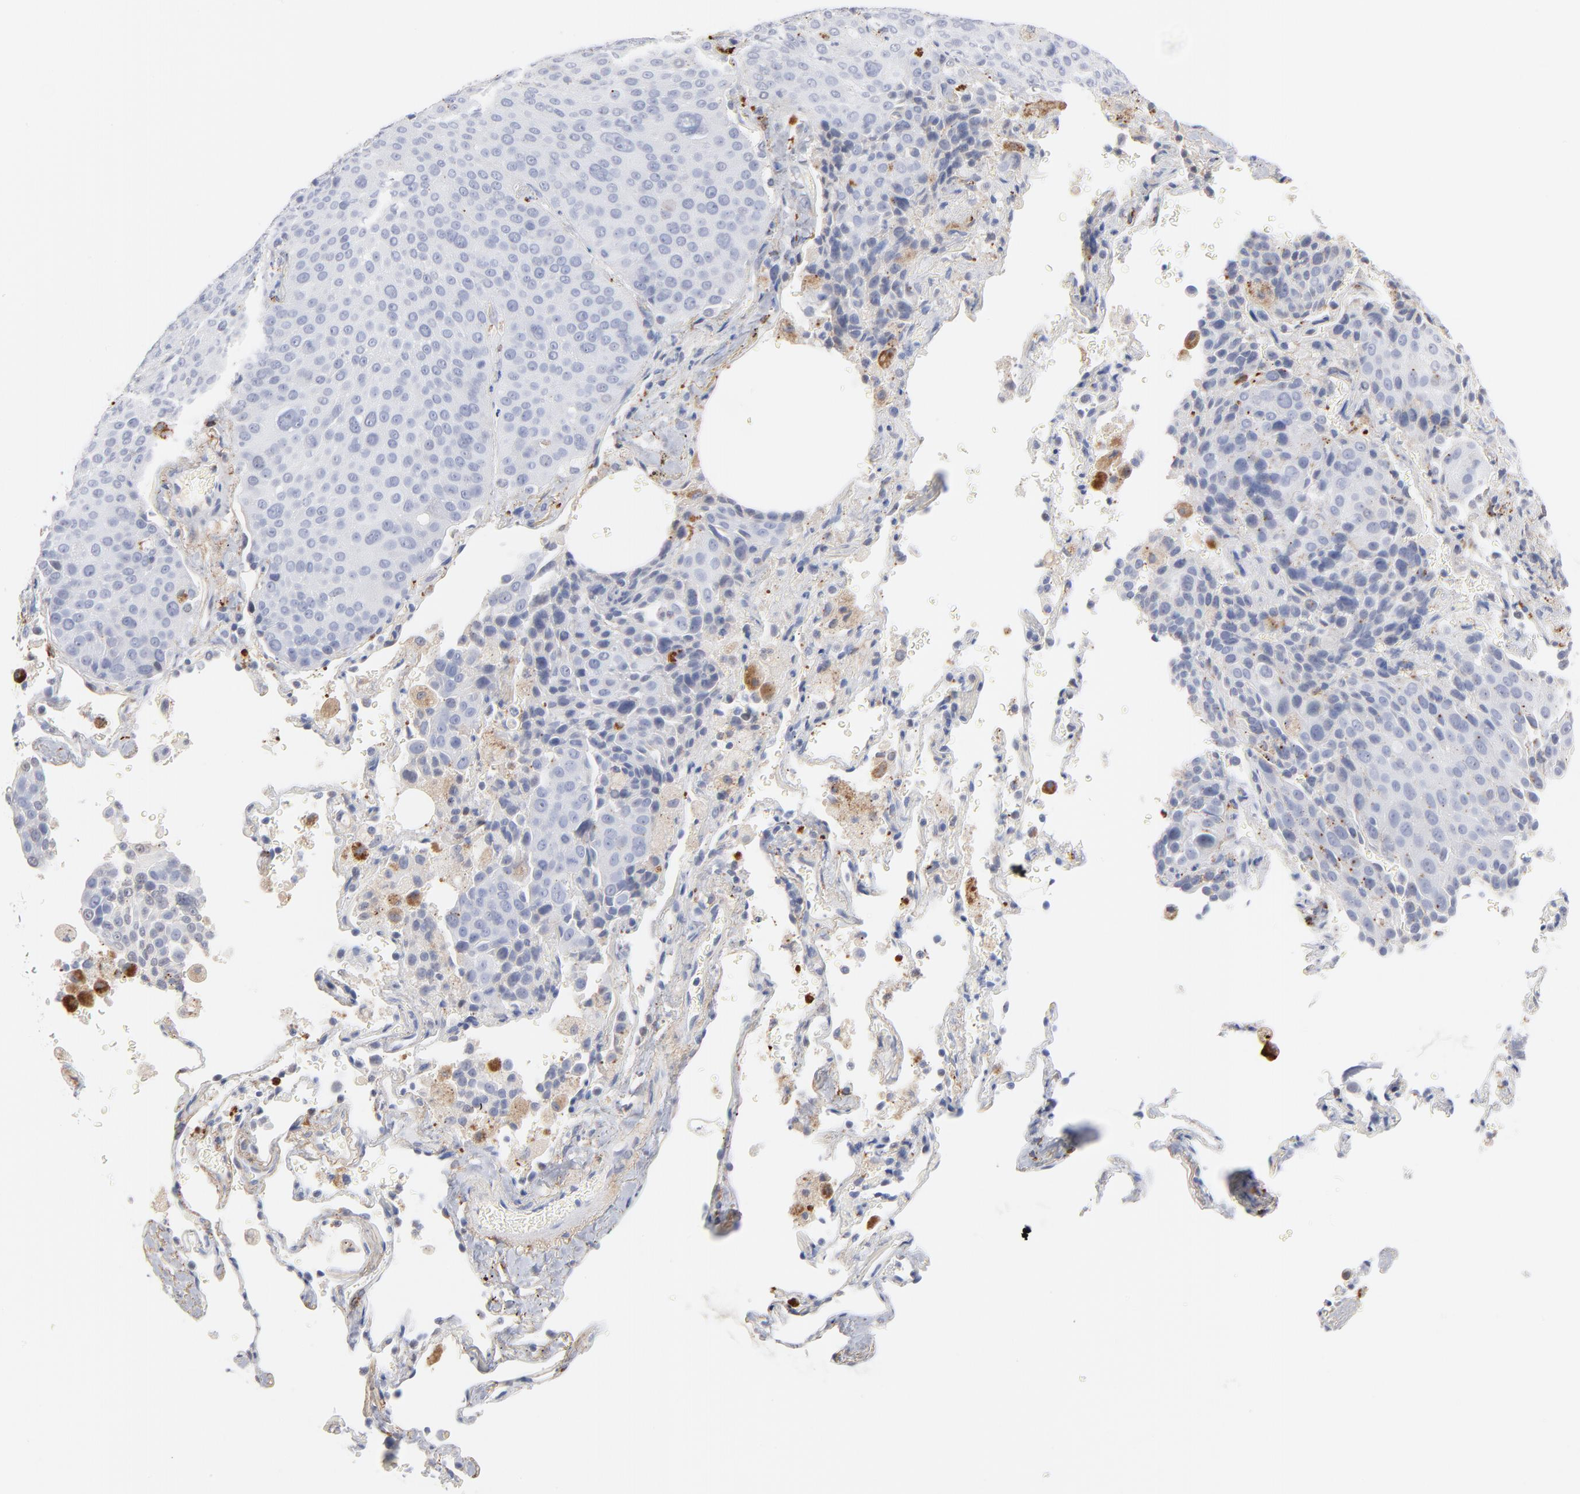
{"staining": {"intensity": "negative", "quantity": "none", "location": "none"}, "tissue": "lung cancer", "cell_type": "Tumor cells", "image_type": "cancer", "snomed": [{"axis": "morphology", "description": "Squamous cell carcinoma, NOS"}, {"axis": "topography", "description": "Lung"}], "caption": "Tumor cells are negative for protein expression in human lung cancer (squamous cell carcinoma).", "gene": "LTBP2", "patient": {"sex": "male", "age": 54}}